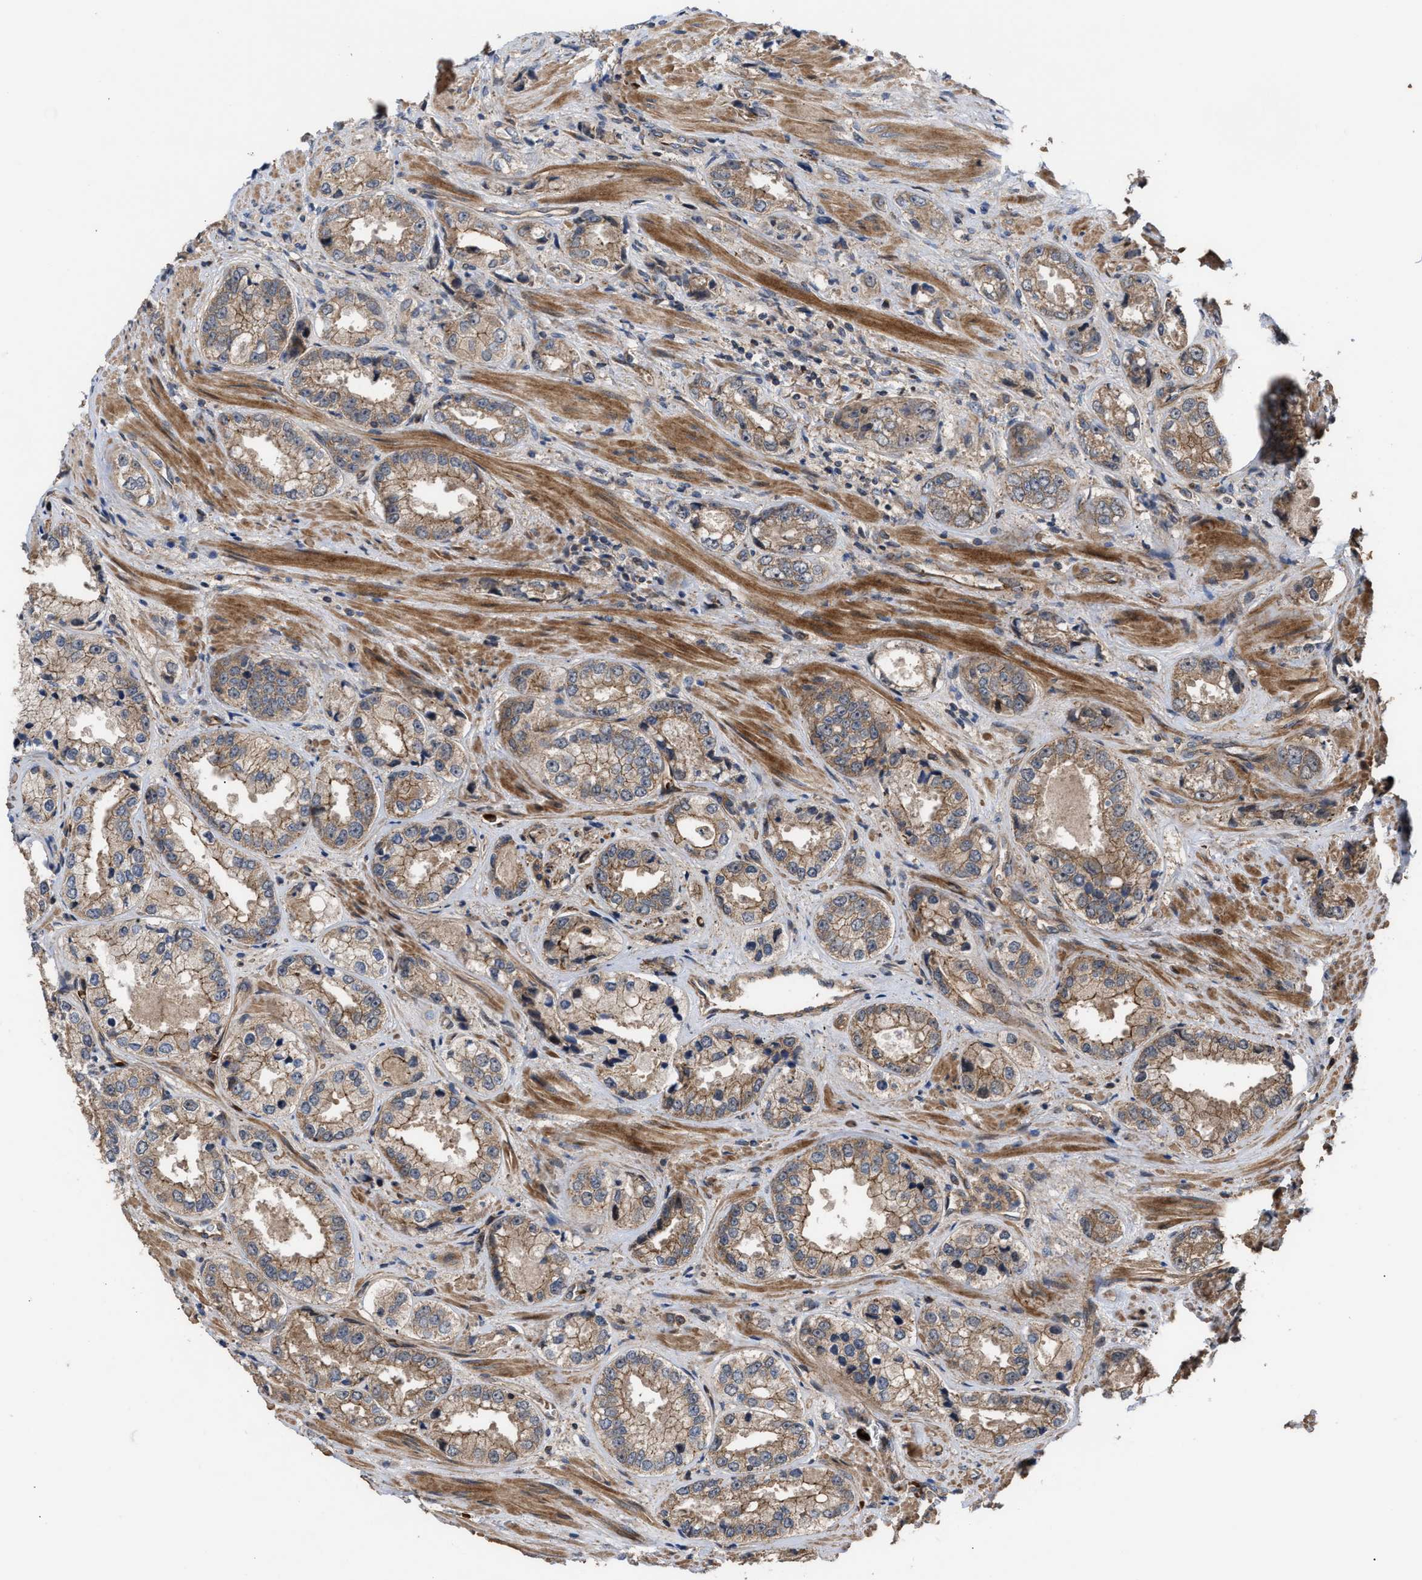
{"staining": {"intensity": "weak", "quantity": ">75%", "location": "cytoplasmic/membranous"}, "tissue": "prostate cancer", "cell_type": "Tumor cells", "image_type": "cancer", "snomed": [{"axis": "morphology", "description": "Adenocarcinoma, High grade"}, {"axis": "topography", "description": "Prostate"}], "caption": "A brown stain labels weak cytoplasmic/membranous positivity of a protein in prostate adenocarcinoma (high-grade) tumor cells.", "gene": "STAU1", "patient": {"sex": "male", "age": 61}}